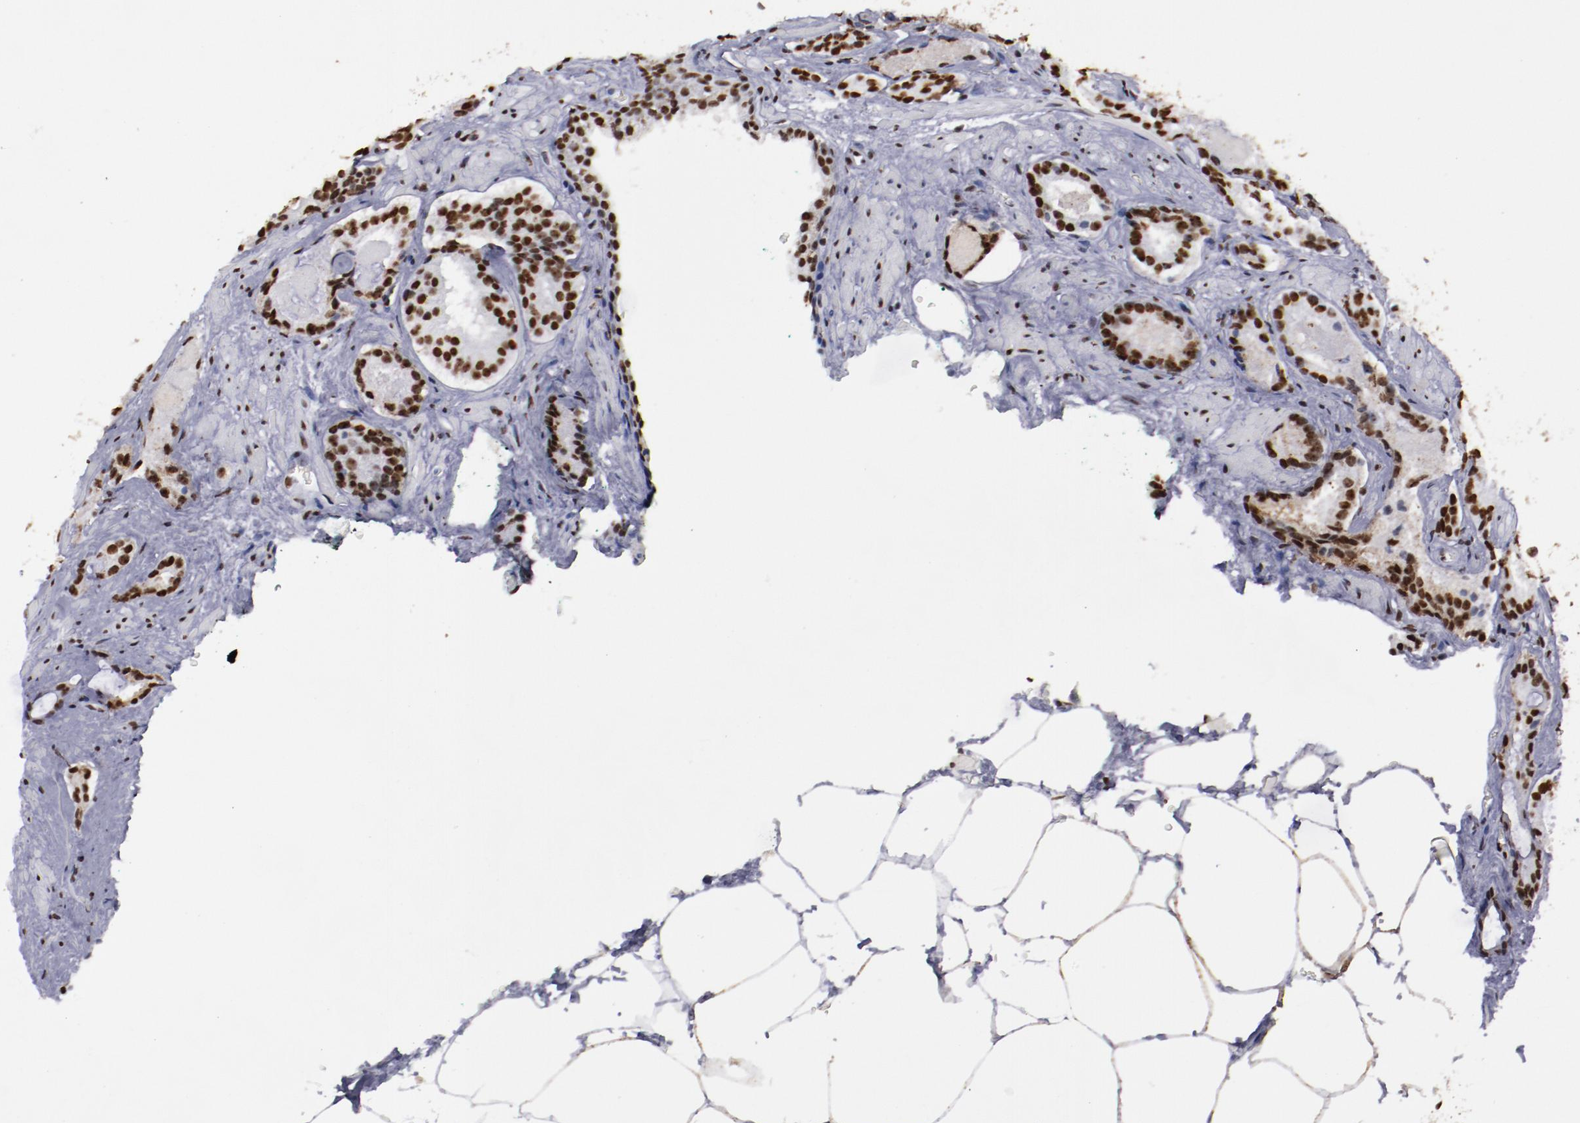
{"staining": {"intensity": "strong", "quantity": ">75%", "location": "nuclear"}, "tissue": "prostate cancer", "cell_type": "Tumor cells", "image_type": "cancer", "snomed": [{"axis": "morphology", "description": "Adenocarcinoma, Medium grade"}, {"axis": "topography", "description": "Prostate"}], "caption": "Approximately >75% of tumor cells in human prostate cancer demonstrate strong nuclear protein positivity as visualized by brown immunohistochemical staining.", "gene": "HNRNPA2B1", "patient": {"sex": "male", "age": 64}}